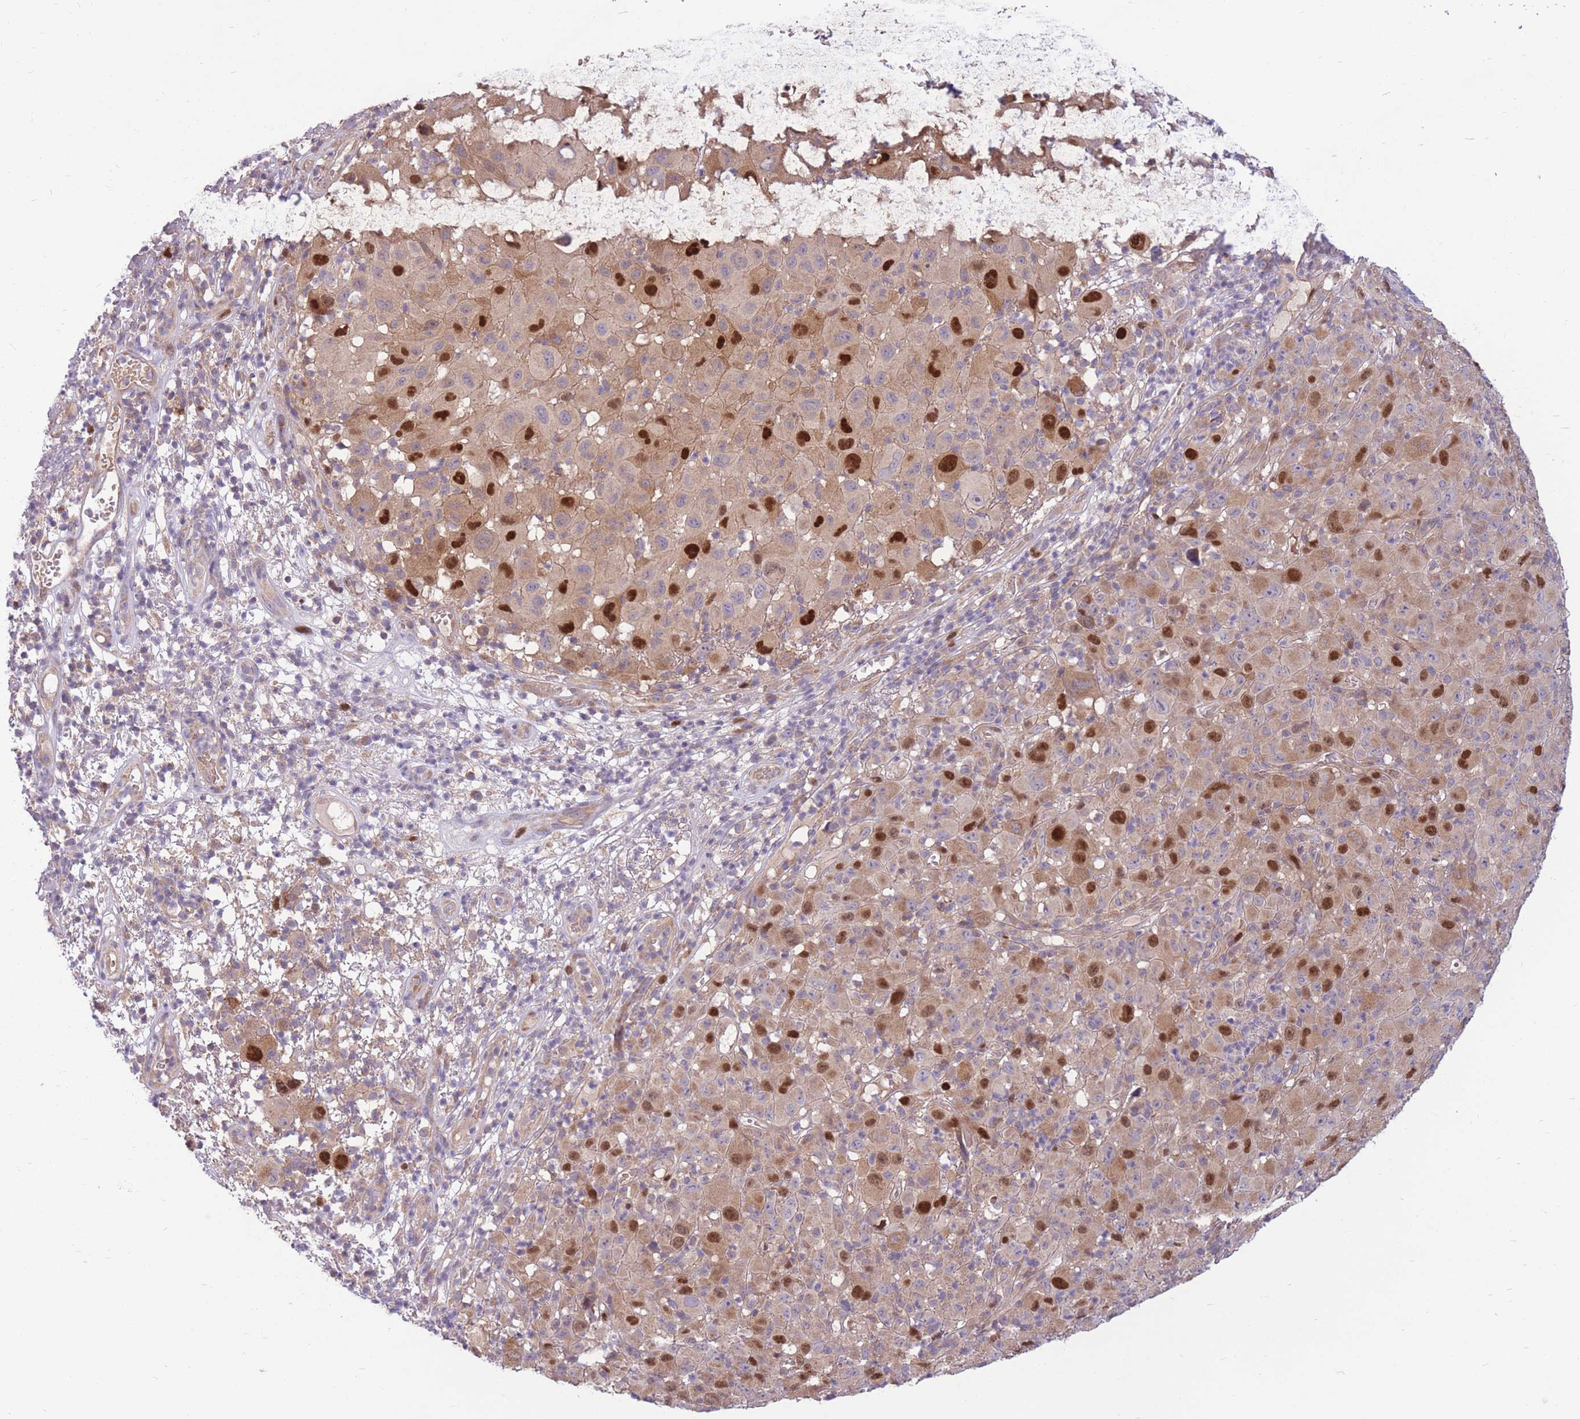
{"staining": {"intensity": "strong", "quantity": "<25%", "location": "cytoplasmic/membranous,nuclear"}, "tissue": "melanoma", "cell_type": "Tumor cells", "image_type": "cancer", "snomed": [{"axis": "morphology", "description": "Malignant melanoma, NOS"}, {"axis": "topography", "description": "Skin"}], "caption": "An image of melanoma stained for a protein shows strong cytoplasmic/membranous and nuclear brown staining in tumor cells.", "gene": "GMNN", "patient": {"sex": "male", "age": 73}}